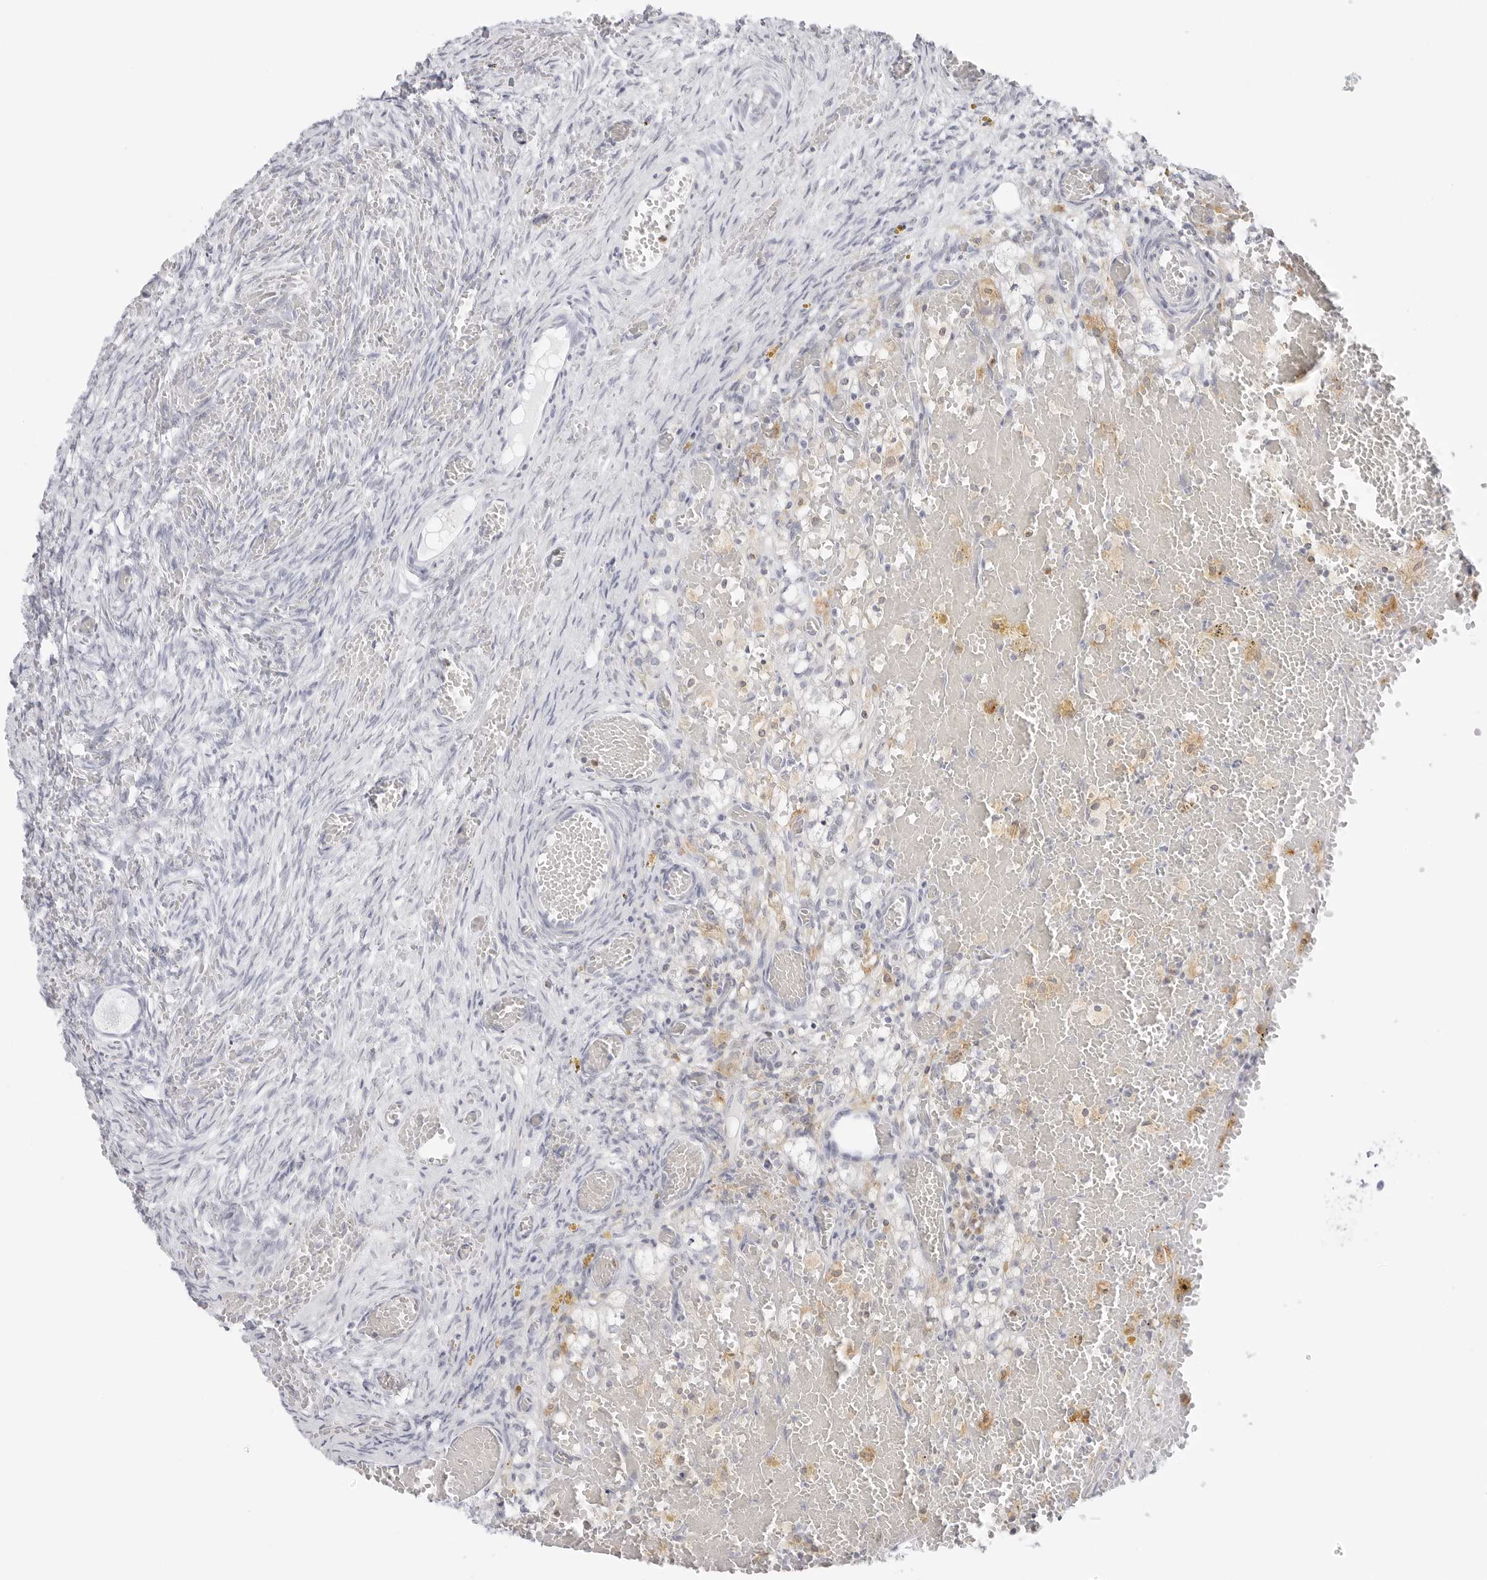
{"staining": {"intensity": "negative", "quantity": "none", "location": "none"}, "tissue": "ovary", "cell_type": "Follicle cells", "image_type": "normal", "snomed": [{"axis": "morphology", "description": "Adenocarcinoma, NOS"}, {"axis": "topography", "description": "Endometrium"}], "caption": "This photomicrograph is of benign ovary stained with IHC to label a protein in brown with the nuclei are counter-stained blue. There is no staining in follicle cells. Brightfield microscopy of immunohistochemistry (IHC) stained with DAB (brown) and hematoxylin (blue), captured at high magnification.", "gene": "THEM4", "patient": {"sex": "female", "age": 32}}